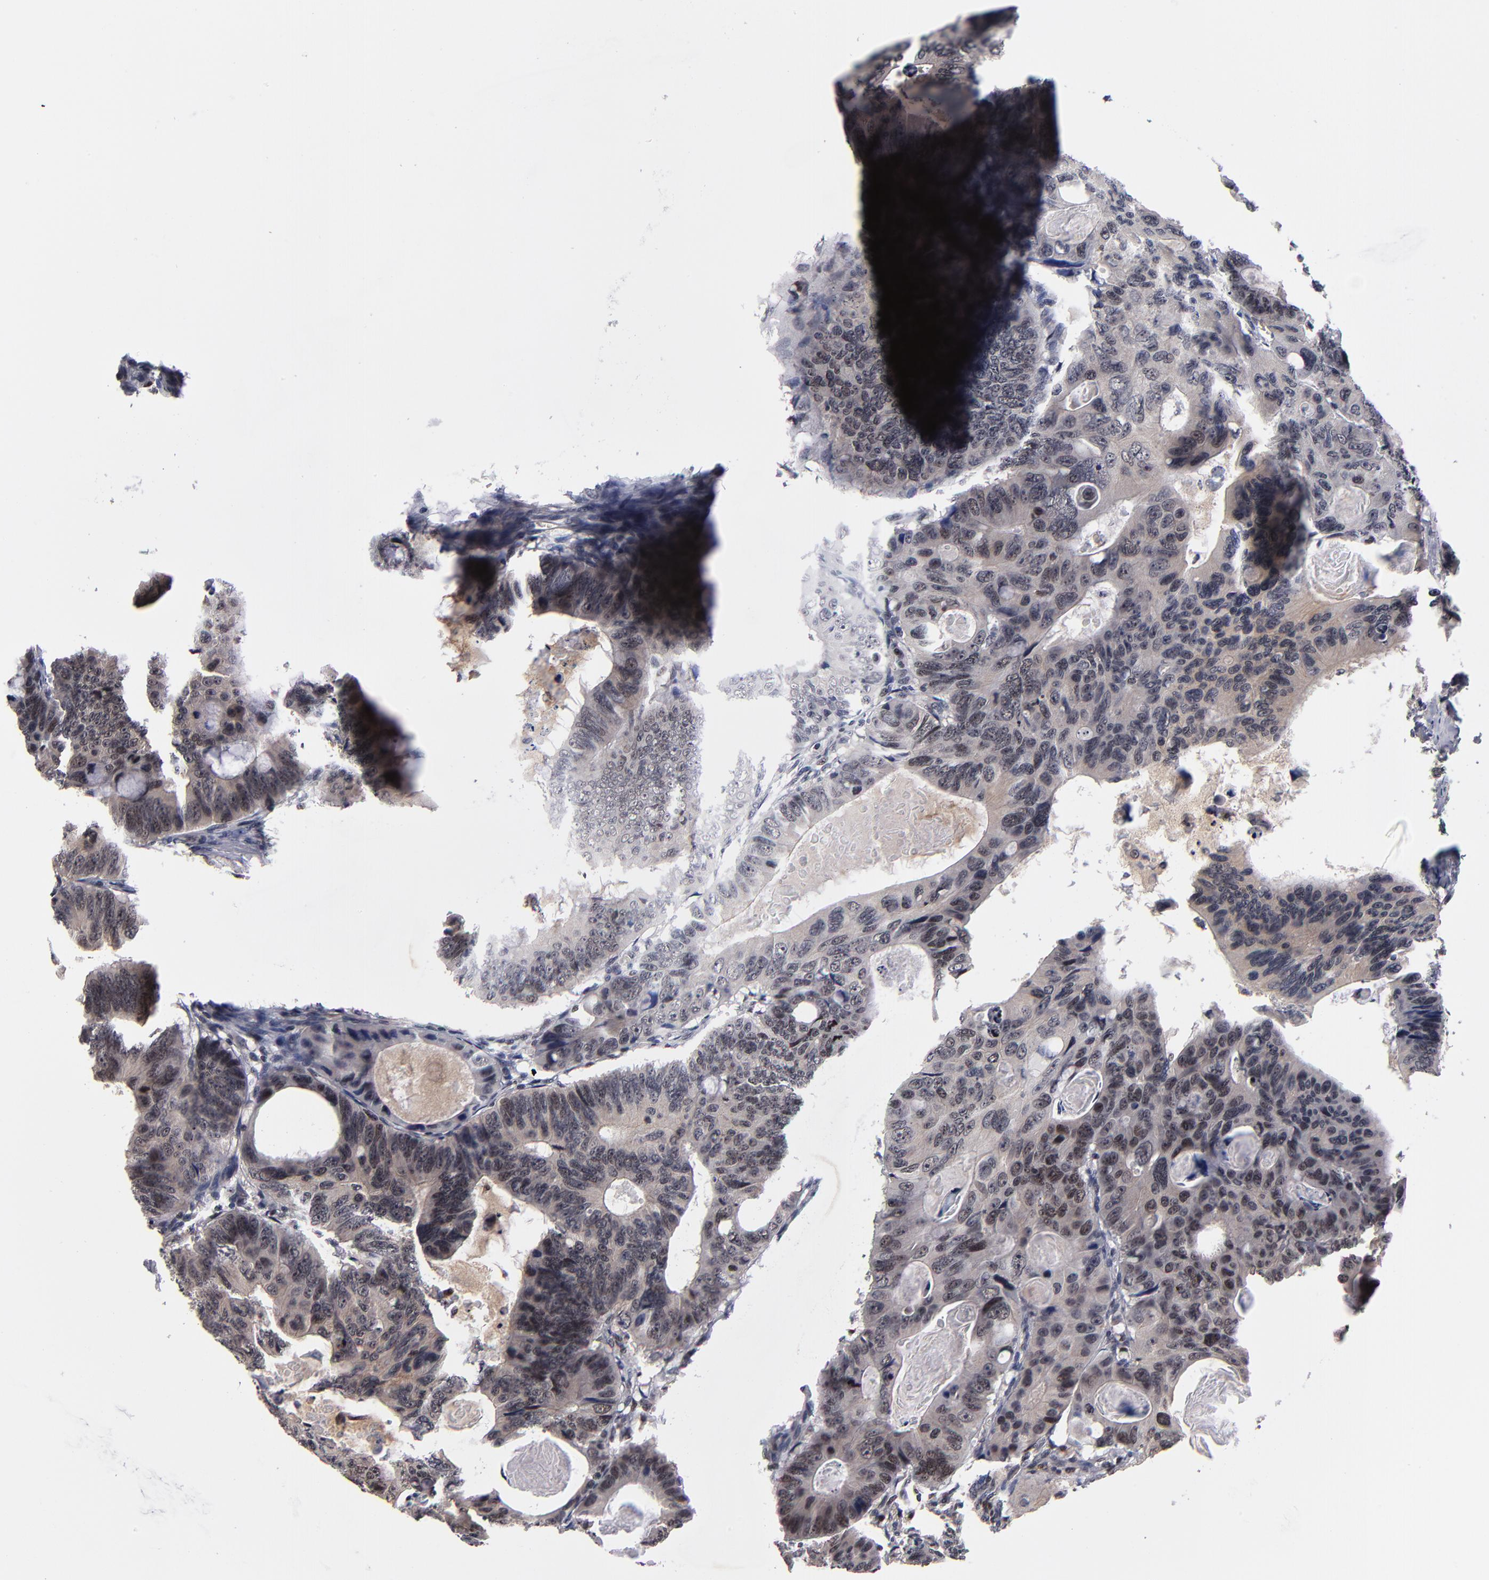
{"staining": {"intensity": "weak", "quantity": "25%-75%", "location": "nuclear"}, "tissue": "colorectal cancer", "cell_type": "Tumor cells", "image_type": "cancer", "snomed": [{"axis": "morphology", "description": "Adenocarcinoma, NOS"}, {"axis": "topography", "description": "Colon"}], "caption": "IHC histopathology image of neoplastic tissue: colorectal cancer stained using immunohistochemistry reveals low levels of weak protein expression localized specifically in the nuclear of tumor cells, appearing as a nuclear brown color.", "gene": "KDM6A", "patient": {"sex": "female", "age": 55}}